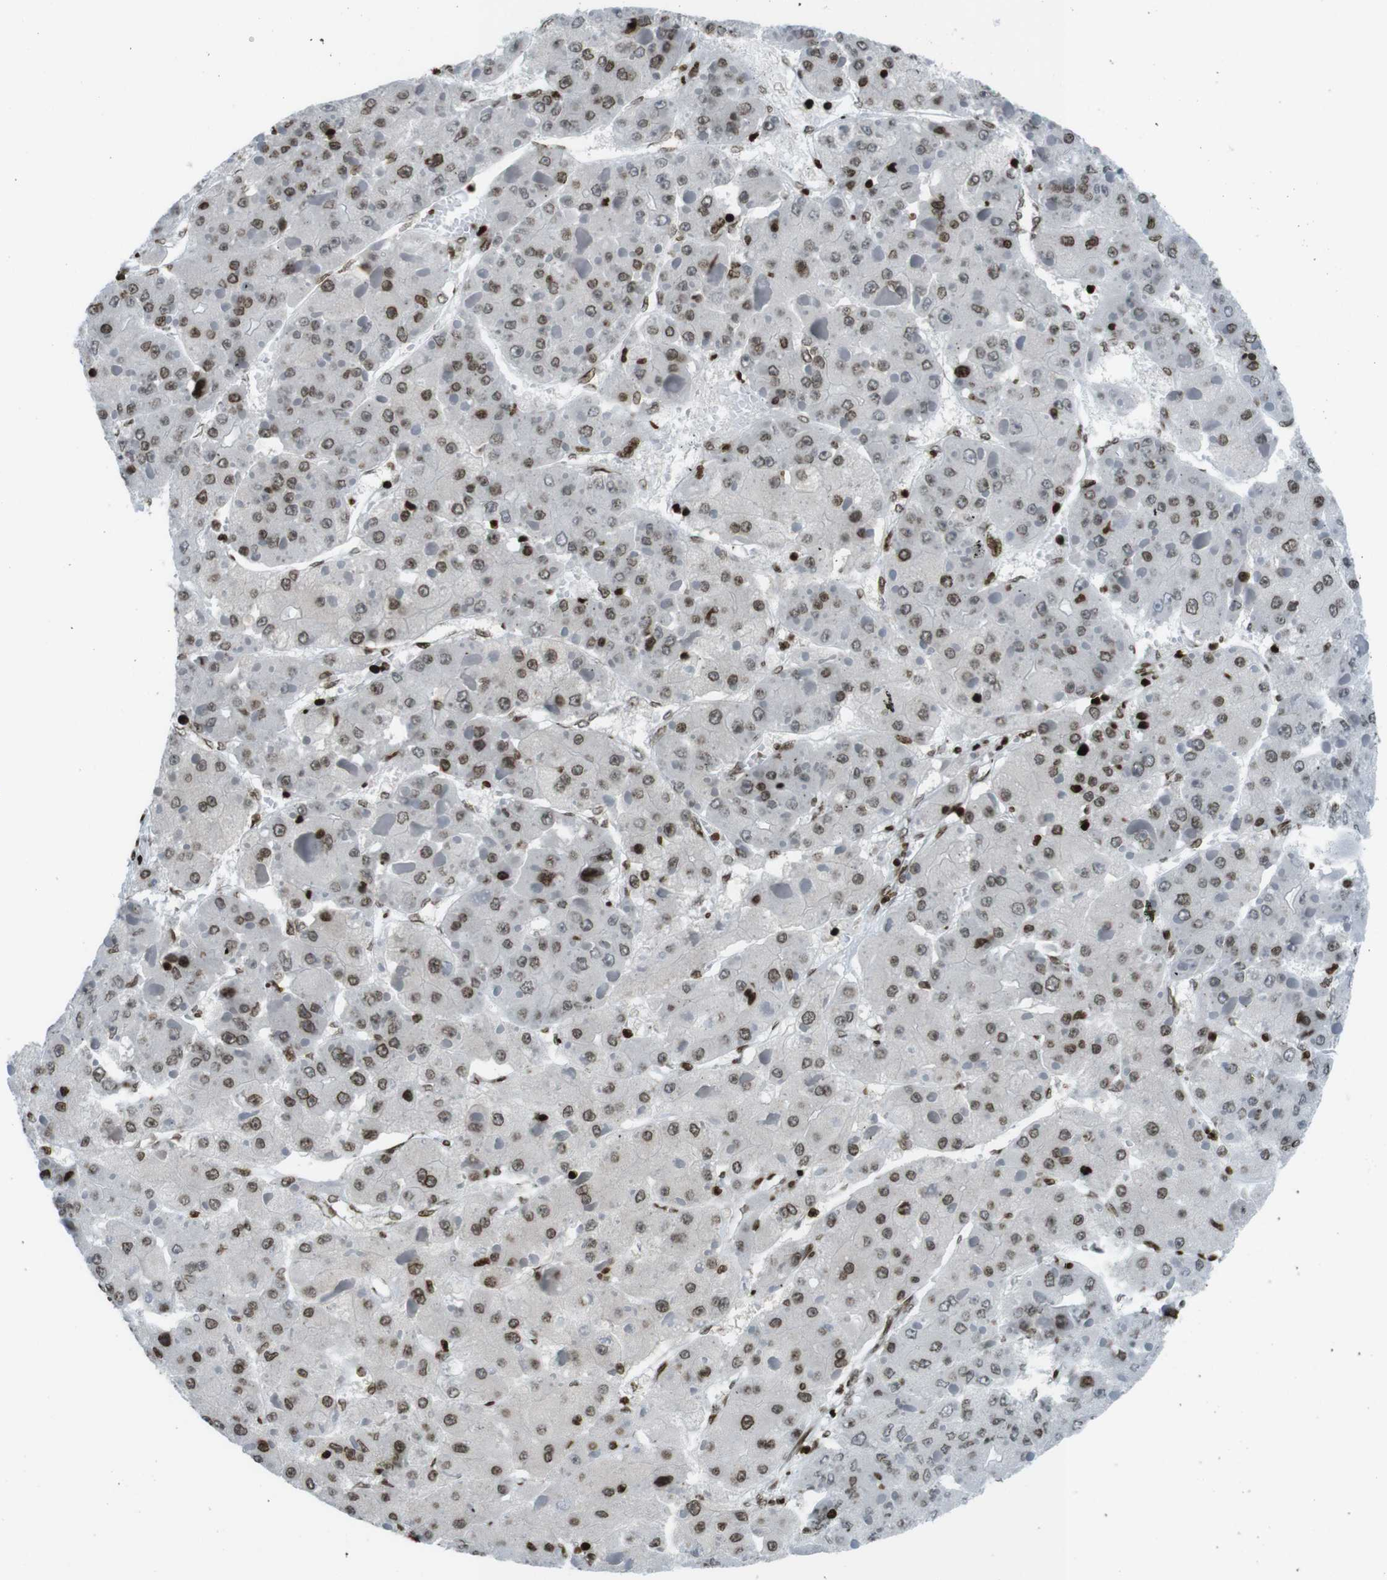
{"staining": {"intensity": "moderate", "quantity": ">75%", "location": "nuclear"}, "tissue": "liver cancer", "cell_type": "Tumor cells", "image_type": "cancer", "snomed": [{"axis": "morphology", "description": "Carcinoma, Hepatocellular, NOS"}, {"axis": "topography", "description": "Liver"}], "caption": "Liver cancer tissue reveals moderate nuclear positivity in about >75% of tumor cells", "gene": "H2AC8", "patient": {"sex": "female", "age": 73}}